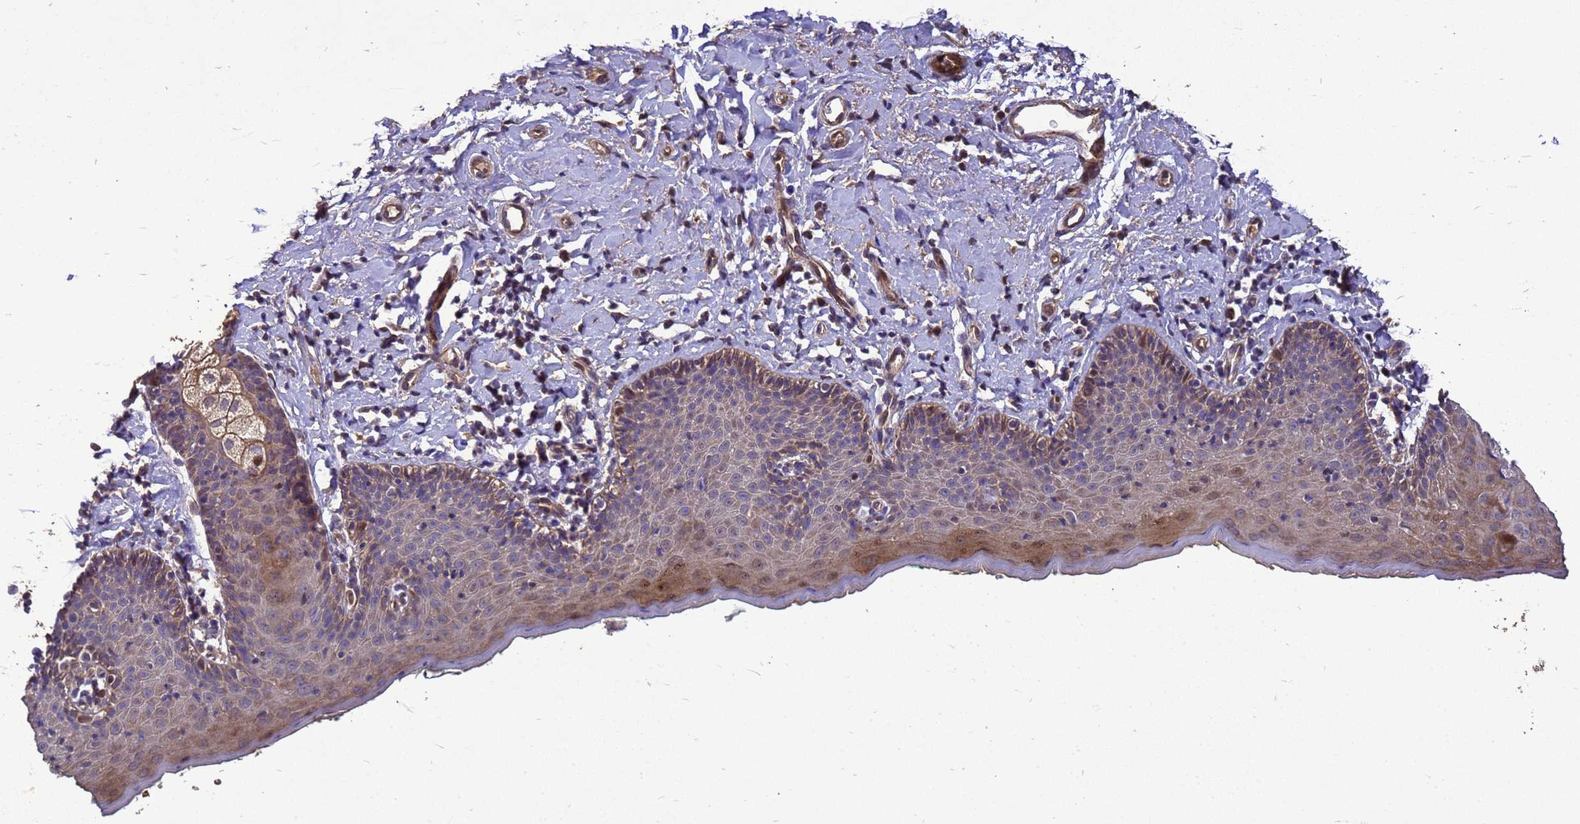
{"staining": {"intensity": "moderate", "quantity": "25%-75%", "location": "cytoplasmic/membranous,nuclear"}, "tissue": "skin", "cell_type": "Epidermal cells", "image_type": "normal", "snomed": [{"axis": "morphology", "description": "Normal tissue, NOS"}, {"axis": "topography", "description": "Vulva"}], "caption": "An immunohistochemistry histopathology image of normal tissue is shown. Protein staining in brown highlights moderate cytoplasmic/membranous,nuclear positivity in skin within epidermal cells.", "gene": "RSPRY1", "patient": {"sex": "female", "age": 66}}